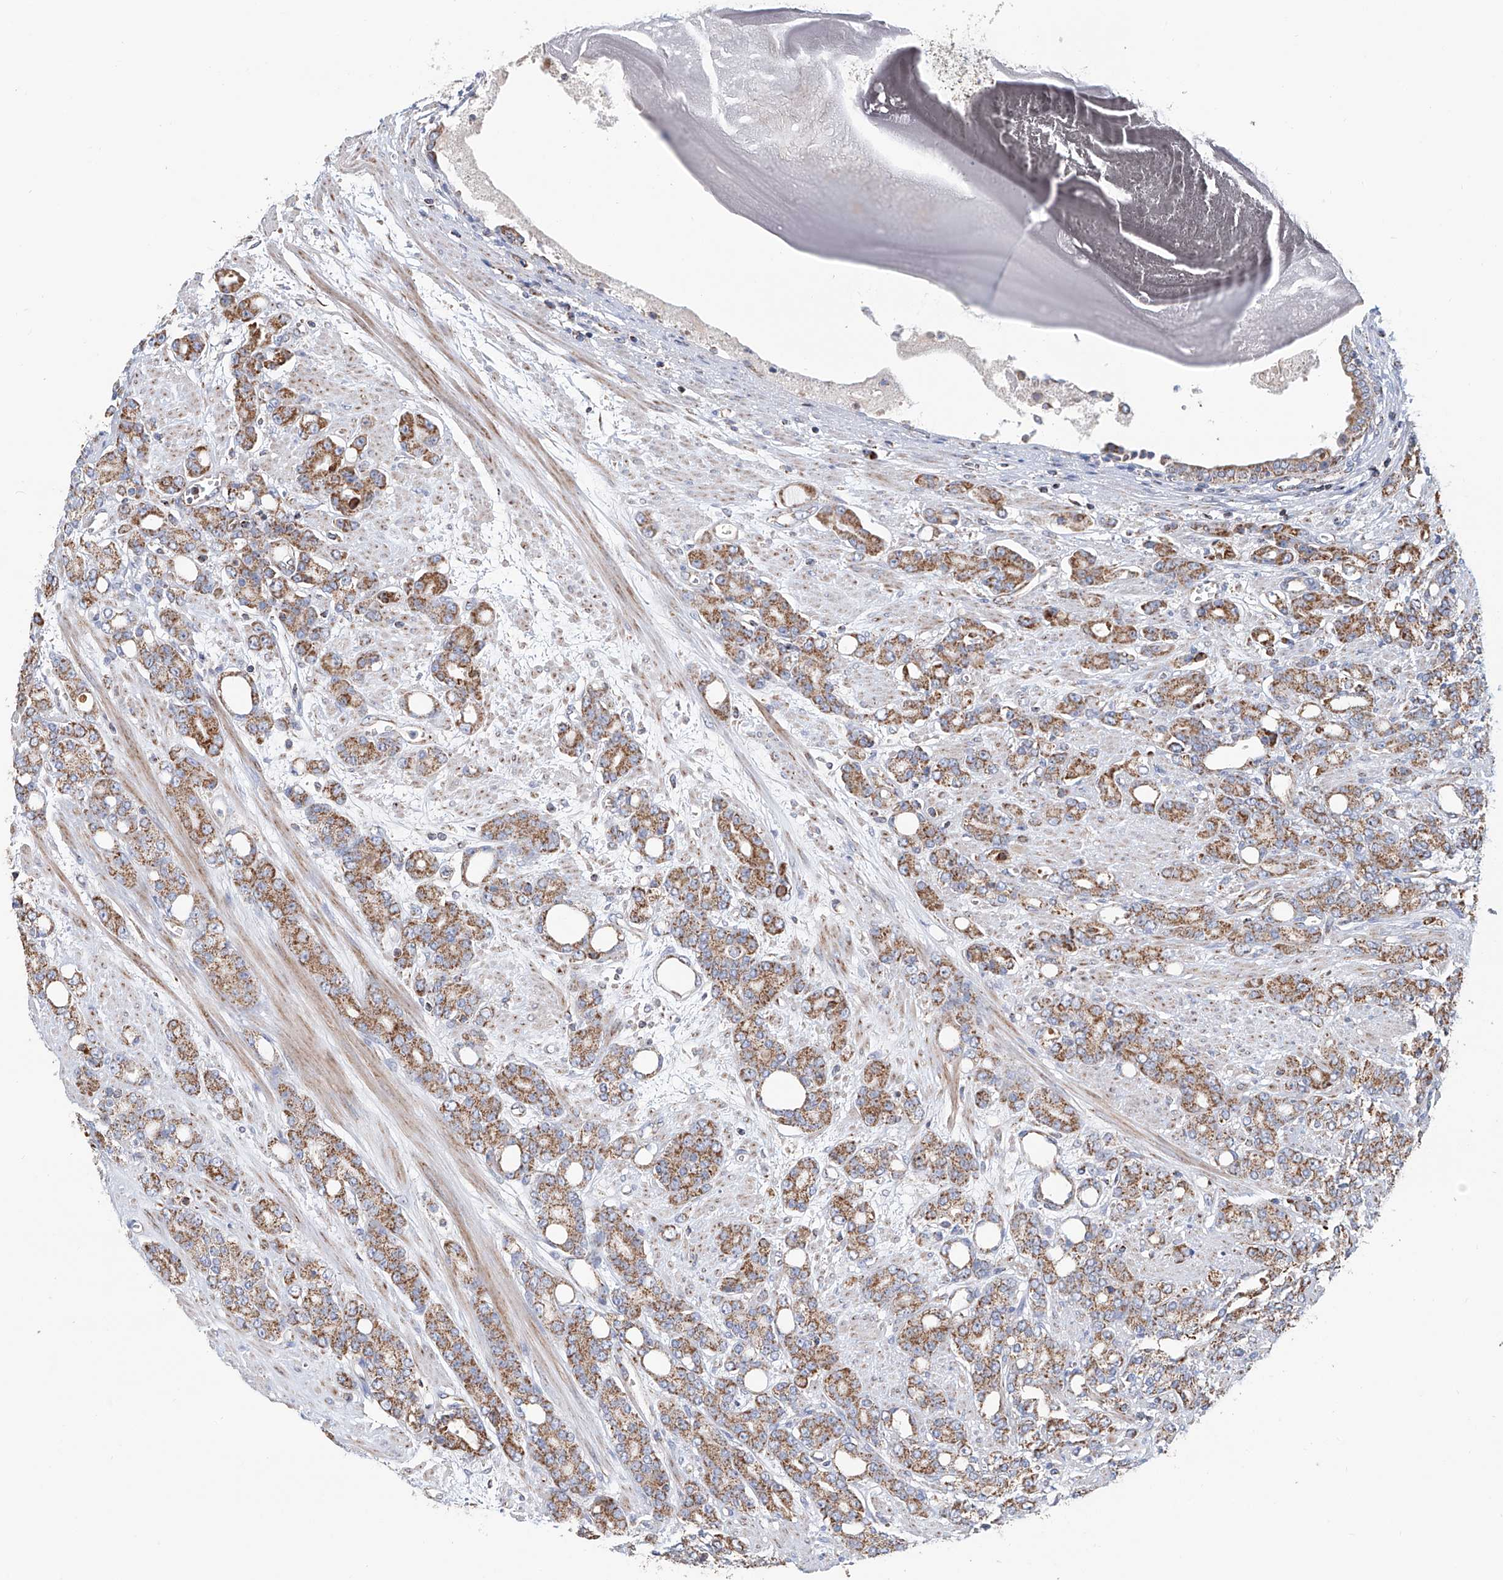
{"staining": {"intensity": "moderate", "quantity": ">75%", "location": "cytoplasmic/membranous"}, "tissue": "prostate cancer", "cell_type": "Tumor cells", "image_type": "cancer", "snomed": [{"axis": "morphology", "description": "Adenocarcinoma, High grade"}, {"axis": "topography", "description": "Prostate"}], "caption": "Immunohistochemical staining of prostate cancer (adenocarcinoma (high-grade)) displays medium levels of moderate cytoplasmic/membranous positivity in about >75% of tumor cells.", "gene": "MCL1", "patient": {"sex": "male", "age": 62}}